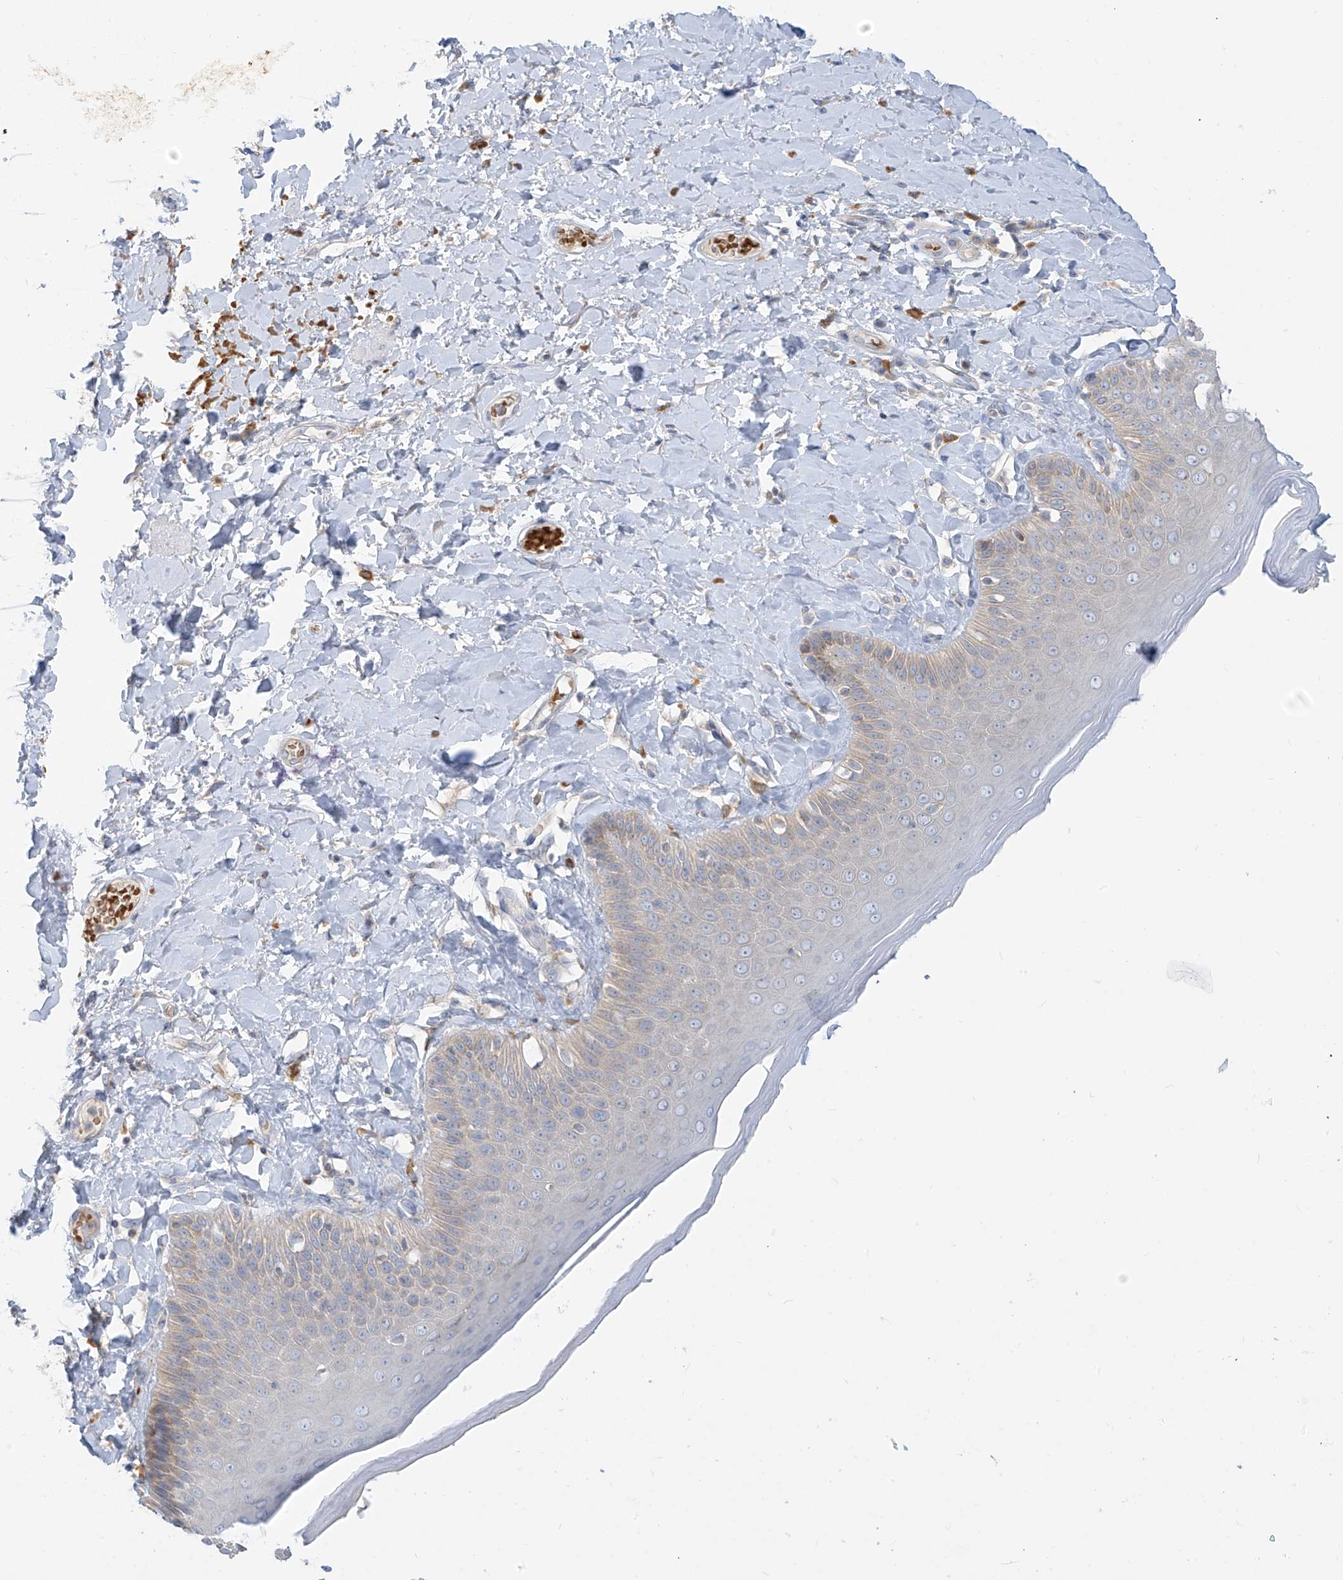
{"staining": {"intensity": "weak", "quantity": "<25%", "location": "cytoplasmic/membranous"}, "tissue": "skin", "cell_type": "Epidermal cells", "image_type": "normal", "snomed": [{"axis": "morphology", "description": "Normal tissue, NOS"}, {"axis": "topography", "description": "Anal"}], "caption": "IHC photomicrograph of benign skin: human skin stained with DAB displays no significant protein staining in epidermal cells.", "gene": "DGKQ", "patient": {"sex": "male", "age": 69}}